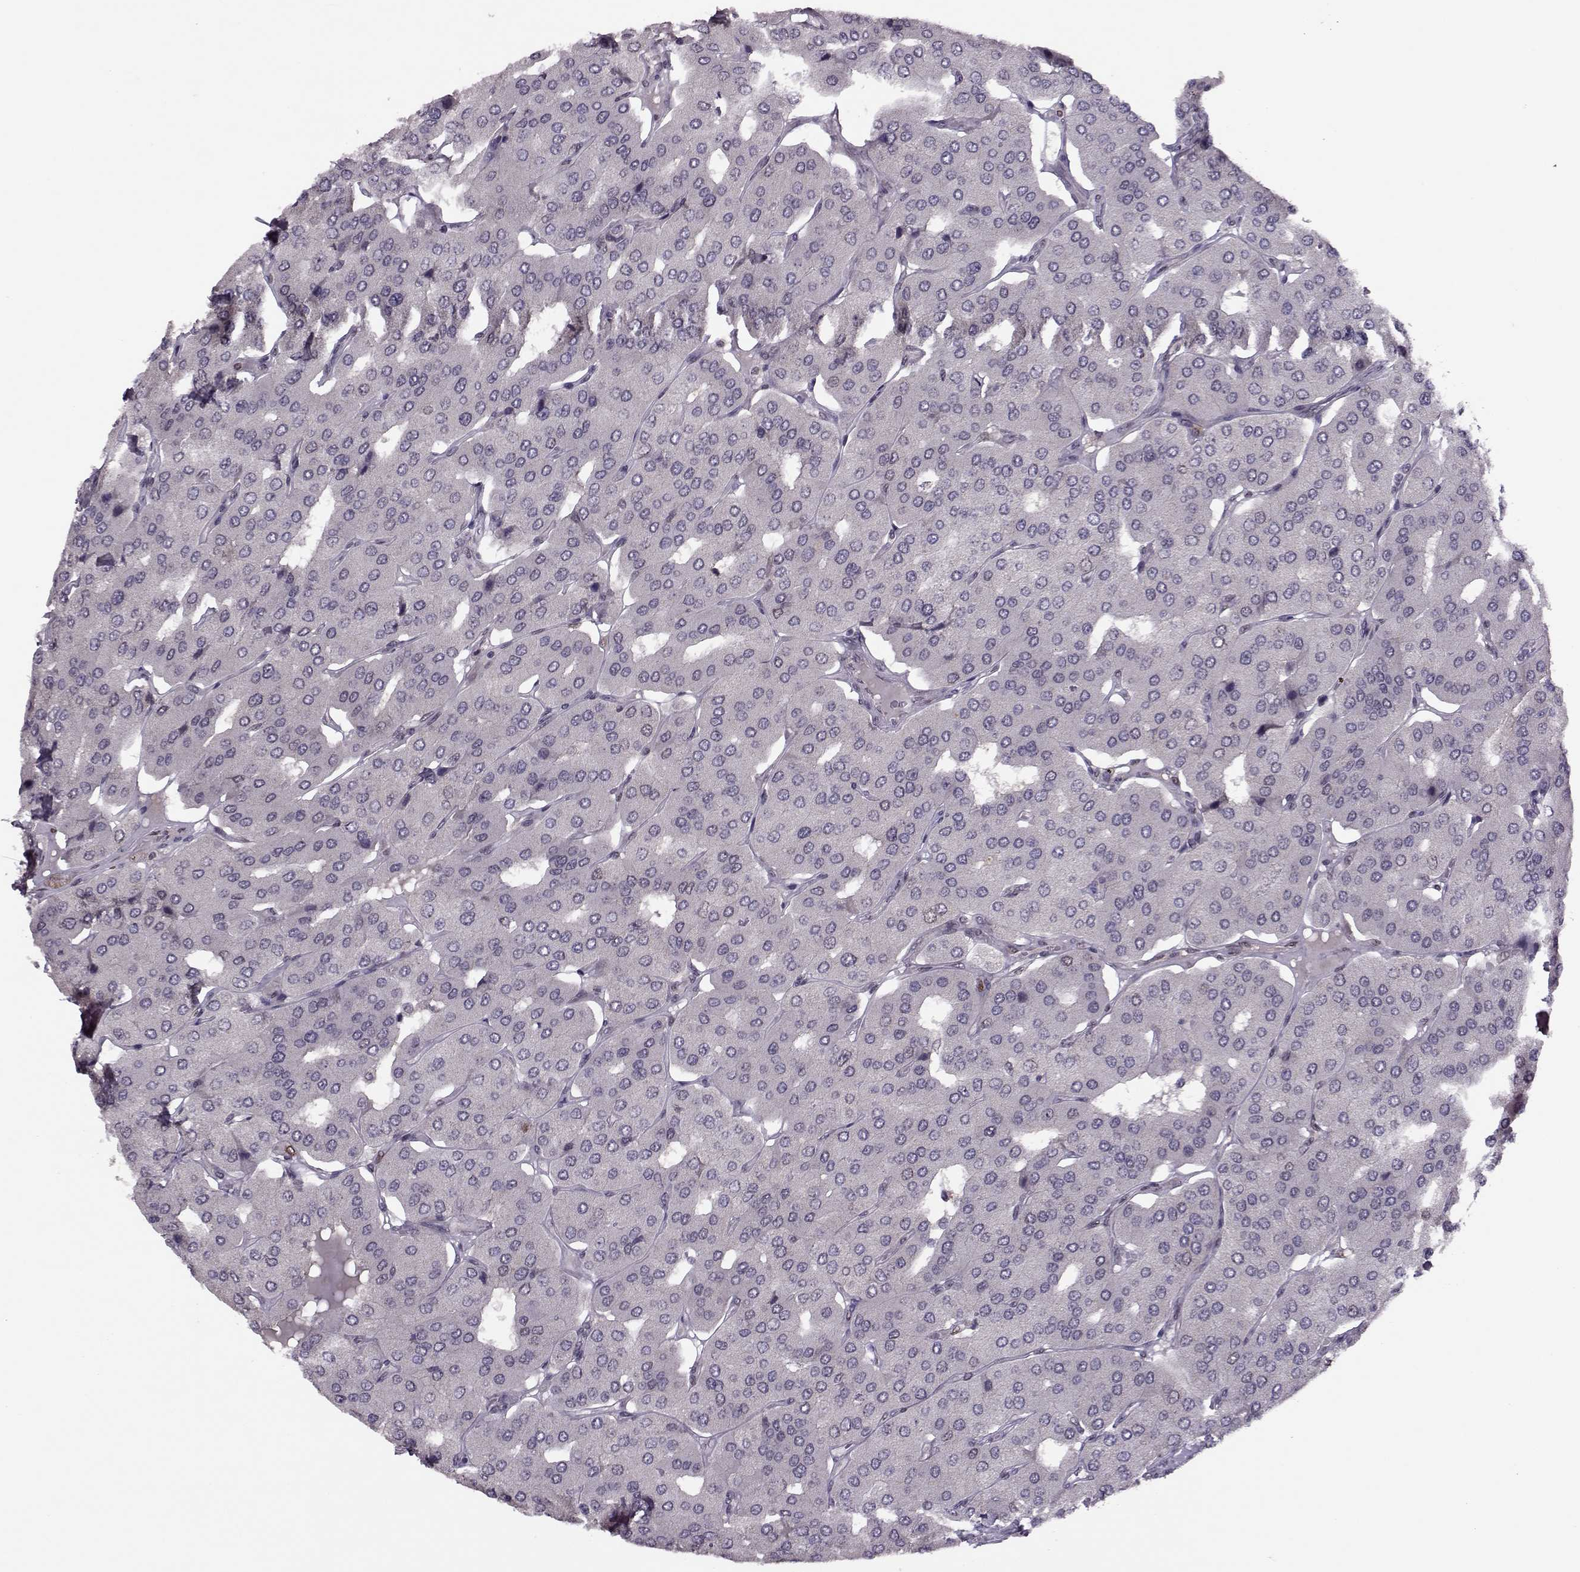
{"staining": {"intensity": "negative", "quantity": "none", "location": "none"}, "tissue": "parathyroid gland", "cell_type": "Glandular cells", "image_type": "normal", "snomed": [{"axis": "morphology", "description": "Normal tissue, NOS"}, {"axis": "morphology", "description": "Adenoma, NOS"}, {"axis": "topography", "description": "Parathyroid gland"}], "caption": "IHC of unremarkable human parathyroid gland demonstrates no positivity in glandular cells. (DAB IHC visualized using brightfield microscopy, high magnification).", "gene": "CDK4", "patient": {"sex": "female", "age": 86}}